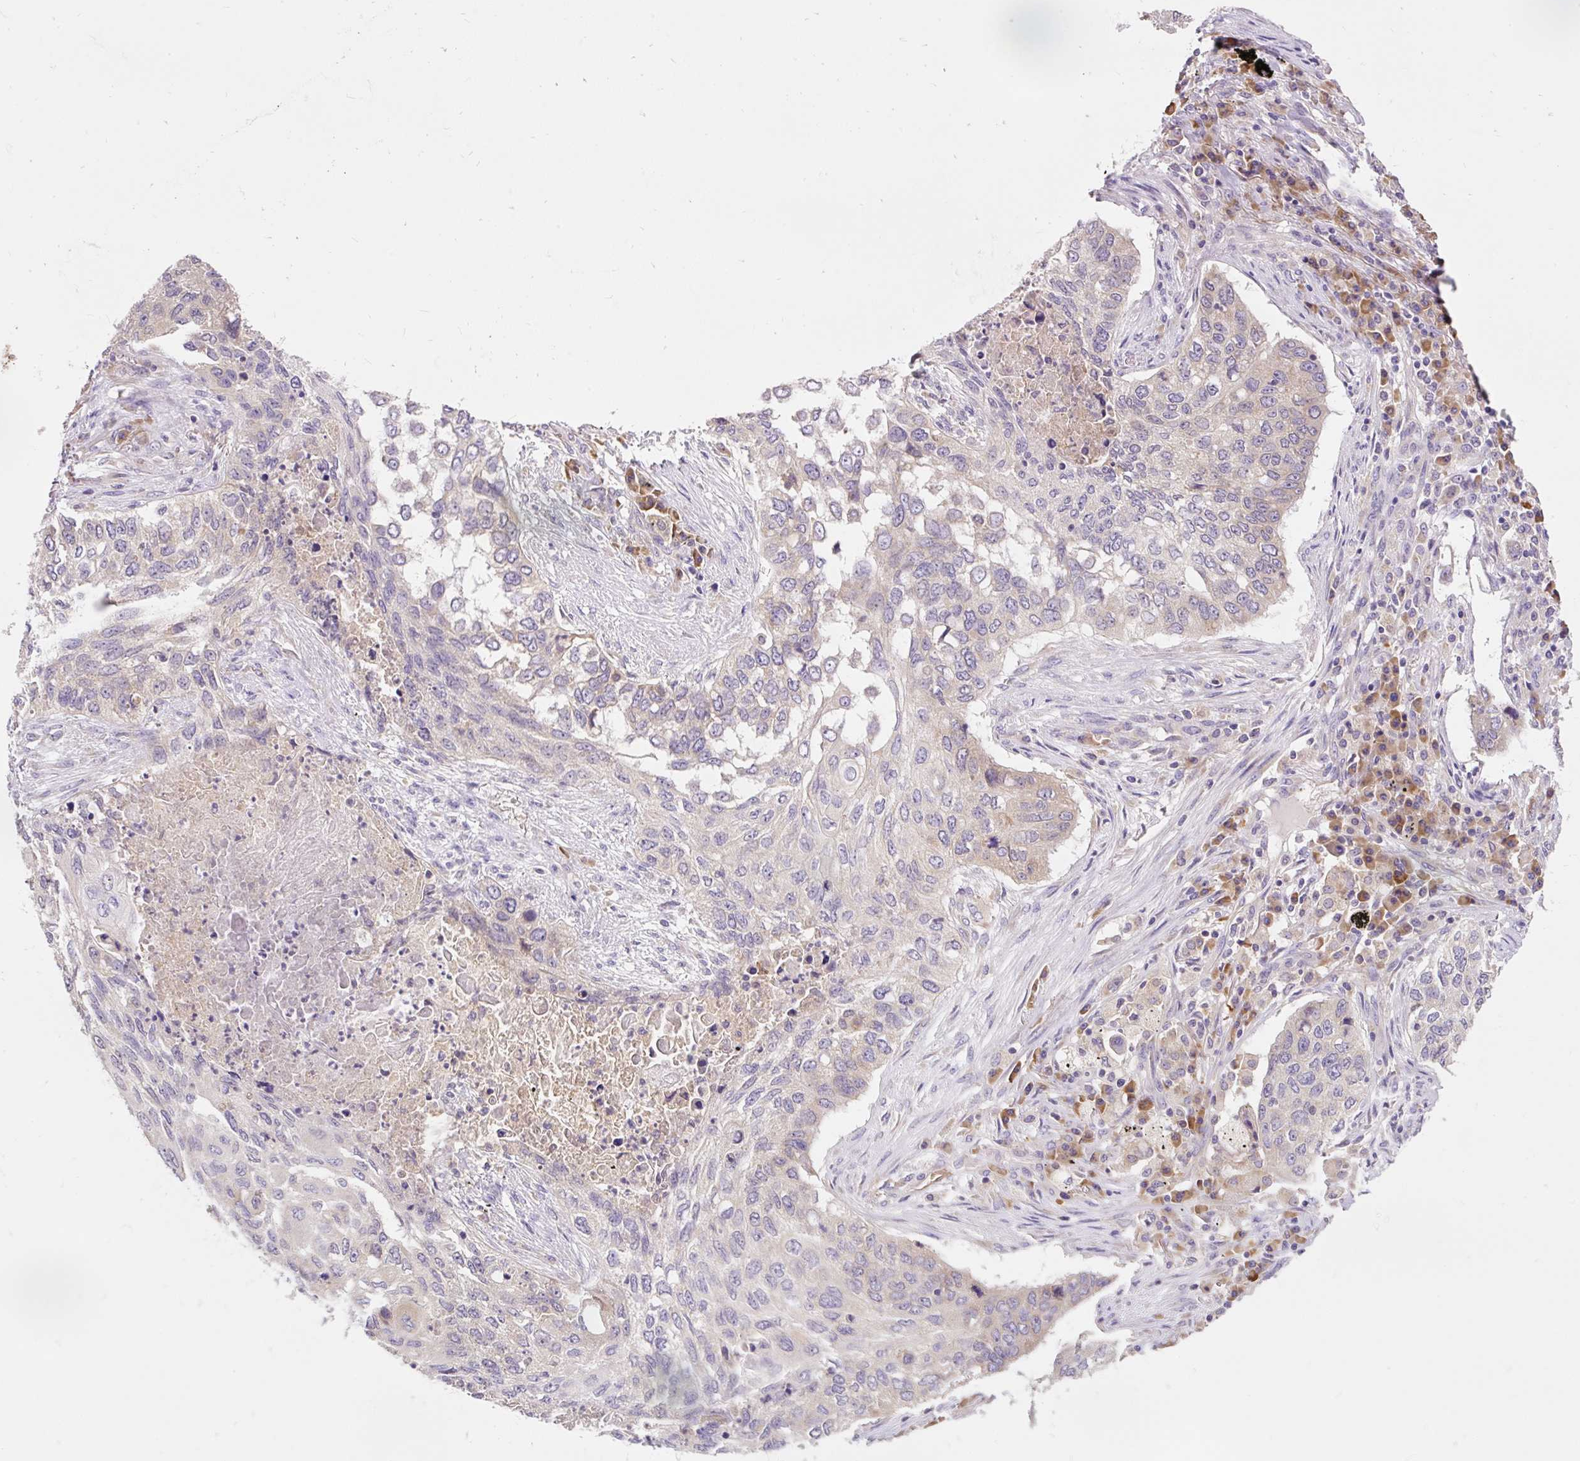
{"staining": {"intensity": "negative", "quantity": "none", "location": "none"}, "tissue": "lung cancer", "cell_type": "Tumor cells", "image_type": "cancer", "snomed": [{"axis": "morphology", "description": "Squamous cell carcinoma, NOS"}, {"axis": "topography", "description": "Lung"}], "caption": "A histopathology image of human lung cancer is negative for staining in tumor cells.", "gene": "SEC63", "patient": {"sex": "female", "age": 63}}